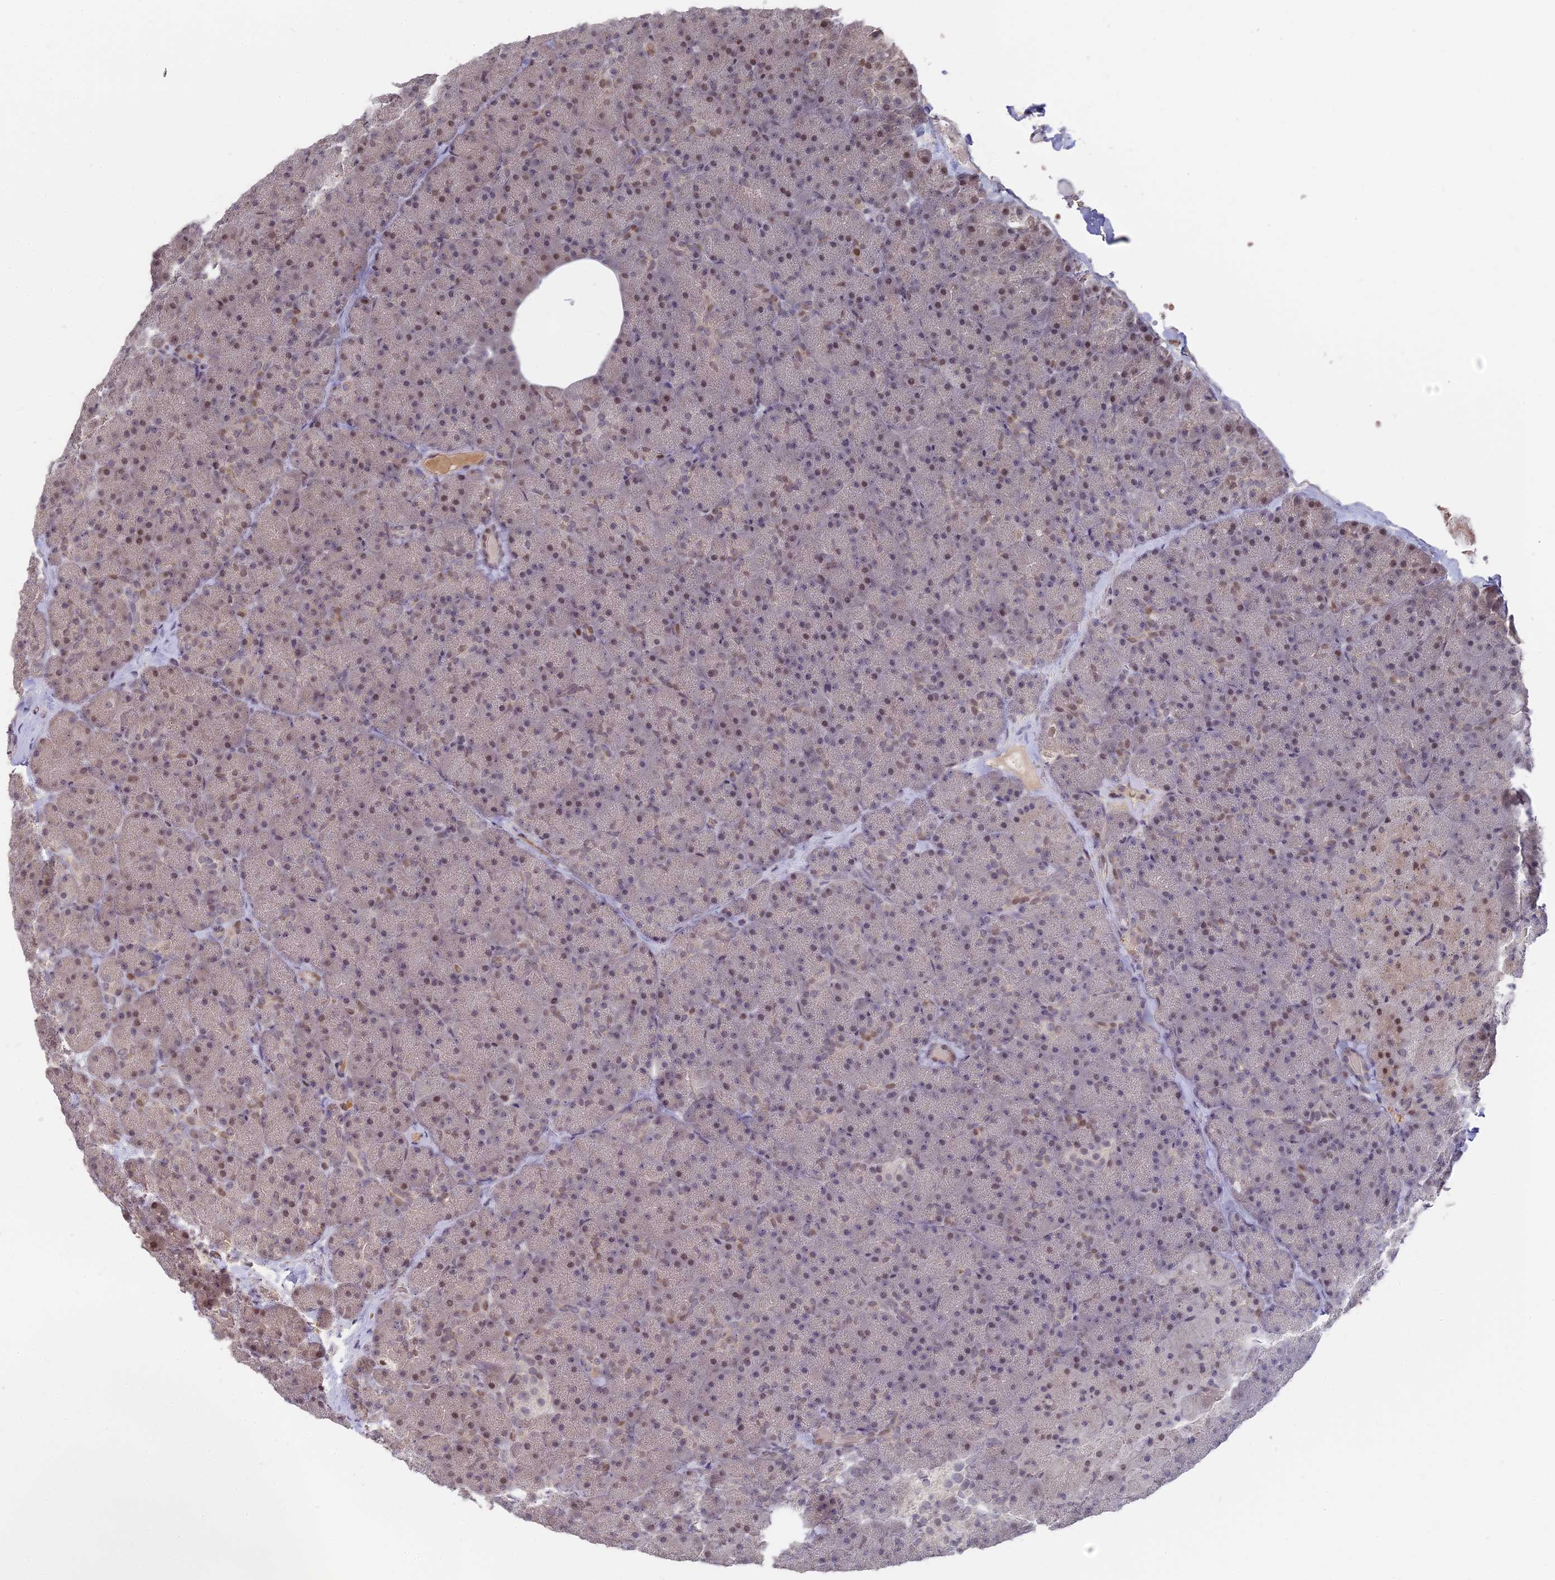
{"staining": {"intensity": "weak", "quantity": "25%-75%", "location": "nuclear"}, "tissue": "pancreas", "cell_type": "Exocrine glandular cells", "image_type": "normal", "snomed": [{"axis": "morphology", "description": "Normal tissue, NOS"}, {"axis": "topography", "description": "Pancreas"}], "caption": "DAB immunohistochemical staining of normal human pancreas displays weak nuclear protein expression in approximately 25%-75% of exocrine glandular cells.", "gene": "NR1H3", "patient": {"sex": "male", "age": 36}}